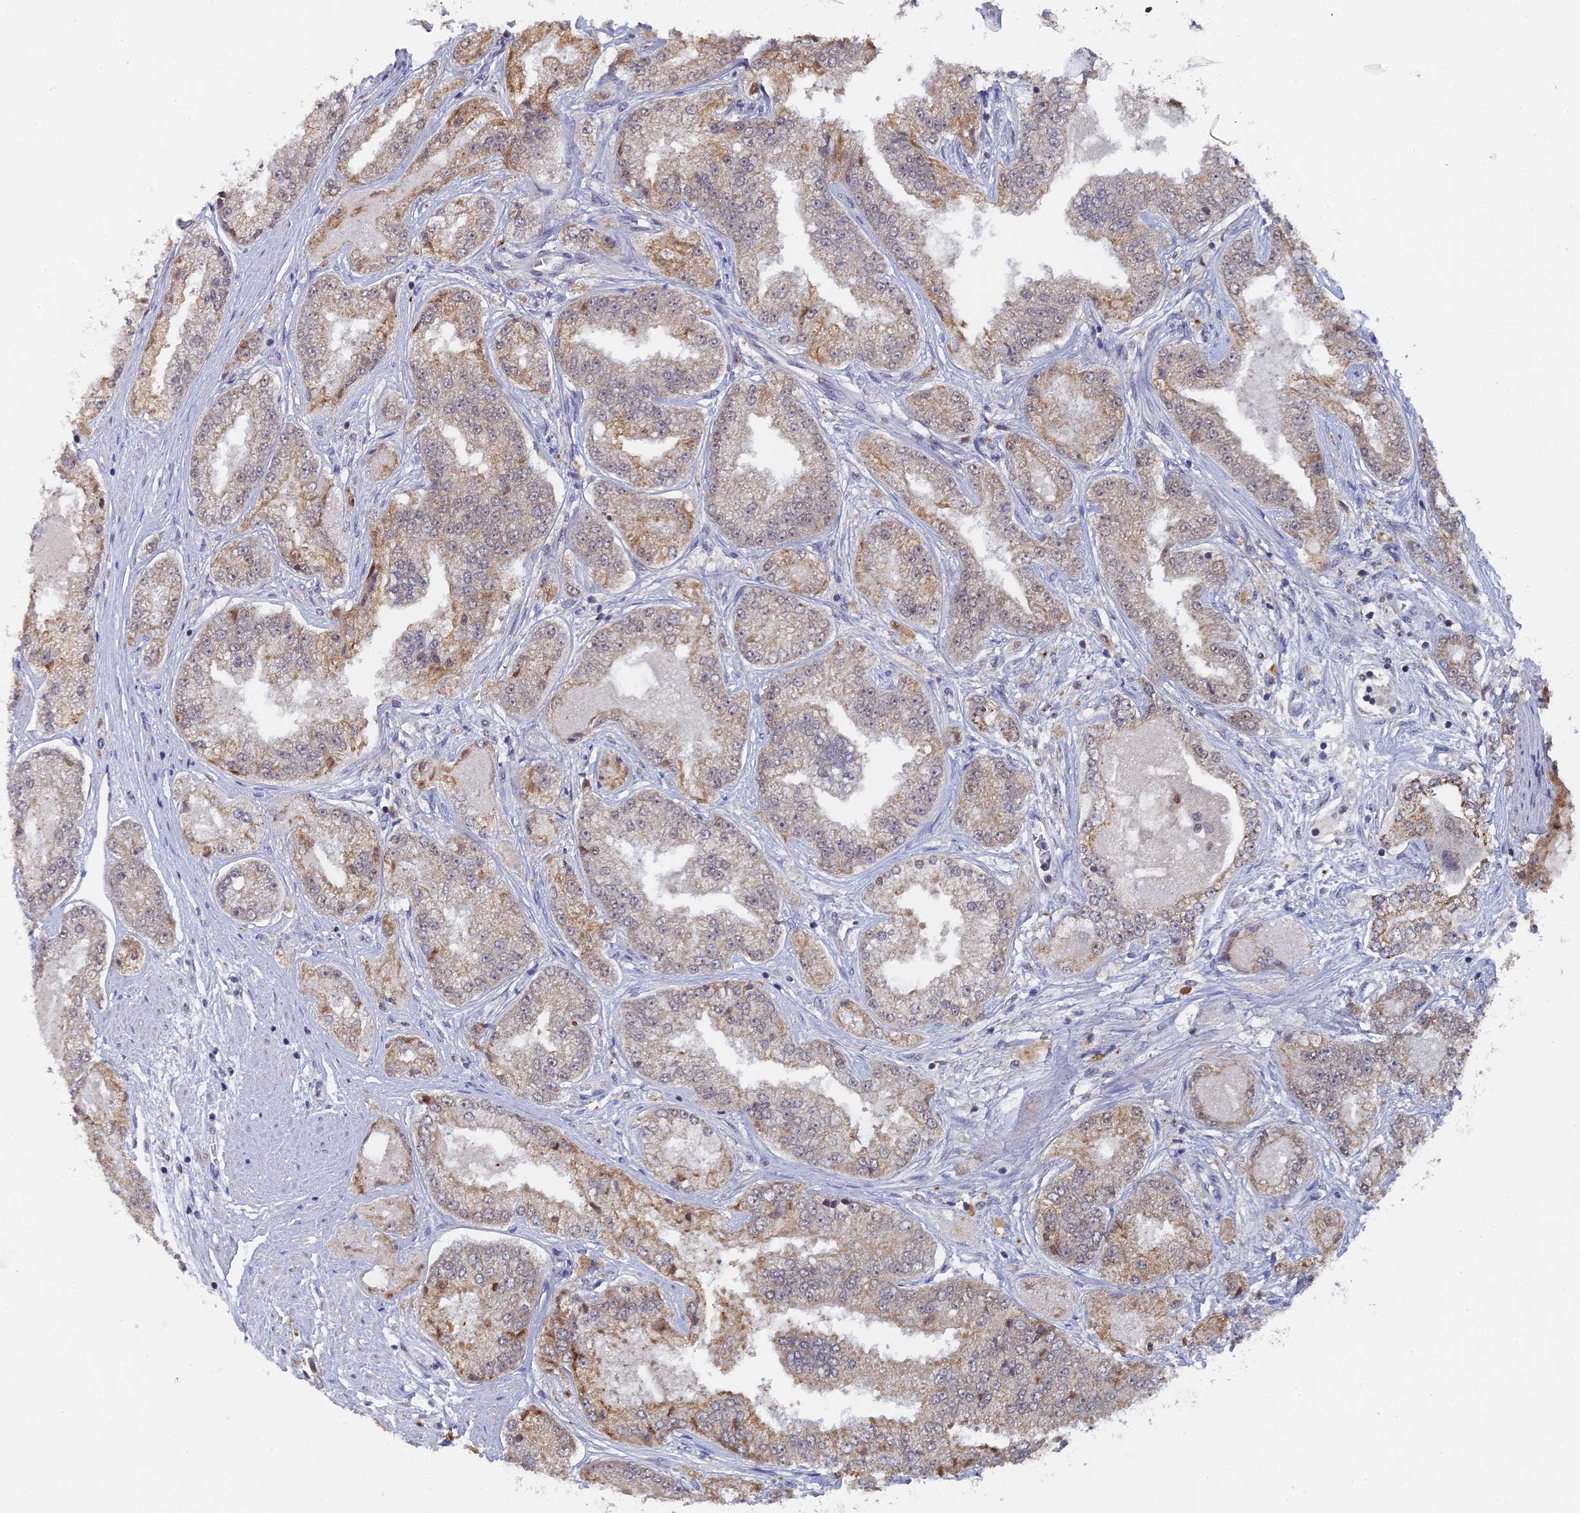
{"staining": {"intensity": "moderate", "quantity": "<25%", "location": "cytoplasmic/membranous"}, "tissue": "prostate cancer", "cell_type": "Tumor cells", "image_type": "cancer", "snomed": [{"axis": "morphology", "description": "Adenocarcinoma, High grade"}, {"axis": "topography", "description": "Prostate"}], "caption": "An image of prostate cancer (high-grade adenocarcinoma) stained for a protein exhibits moderate cytoplasmic/membranous brown staining in tumor cells.", "gene": "MIGA2", "patient": {"sex": "male", "age": 71}}